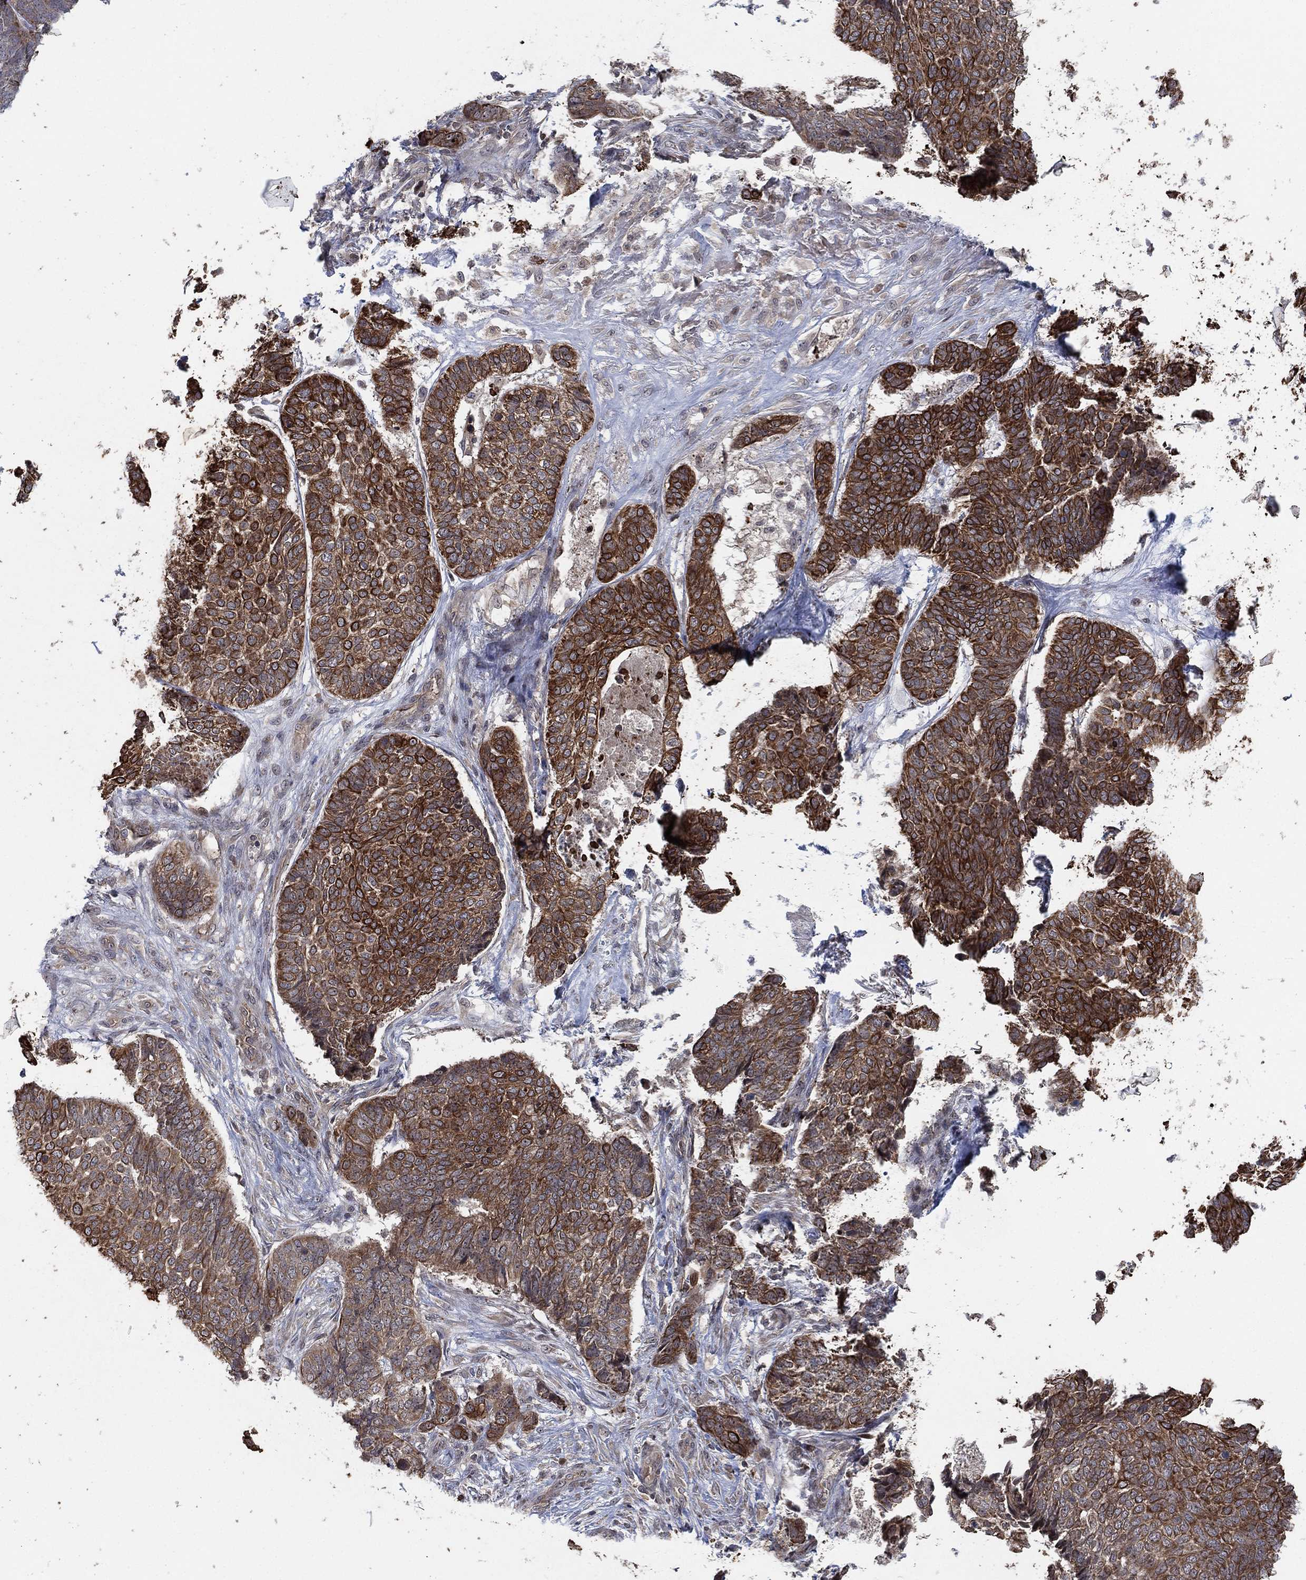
{"staining": {"intensity": "strong", "quantity": ">75%", "location": "cytoplasmic/membranous"}, "tissue": "skin cancer", "cell_type": "Tumor cells", "image_type": "cancer", "snomed": [{"axis": "morphology", "description": "Basal cell carcinoma"}, {"axis": "topography", "description": "Skin"}], "caption": "Tumor cells display high levels of strong cytoplasmic/membranous staining in approximately >75% of cells in human skin cancer (basal cell carcinoma).", "gene": "TMCO1", "patient": {"sex": "male", "age": 86}}